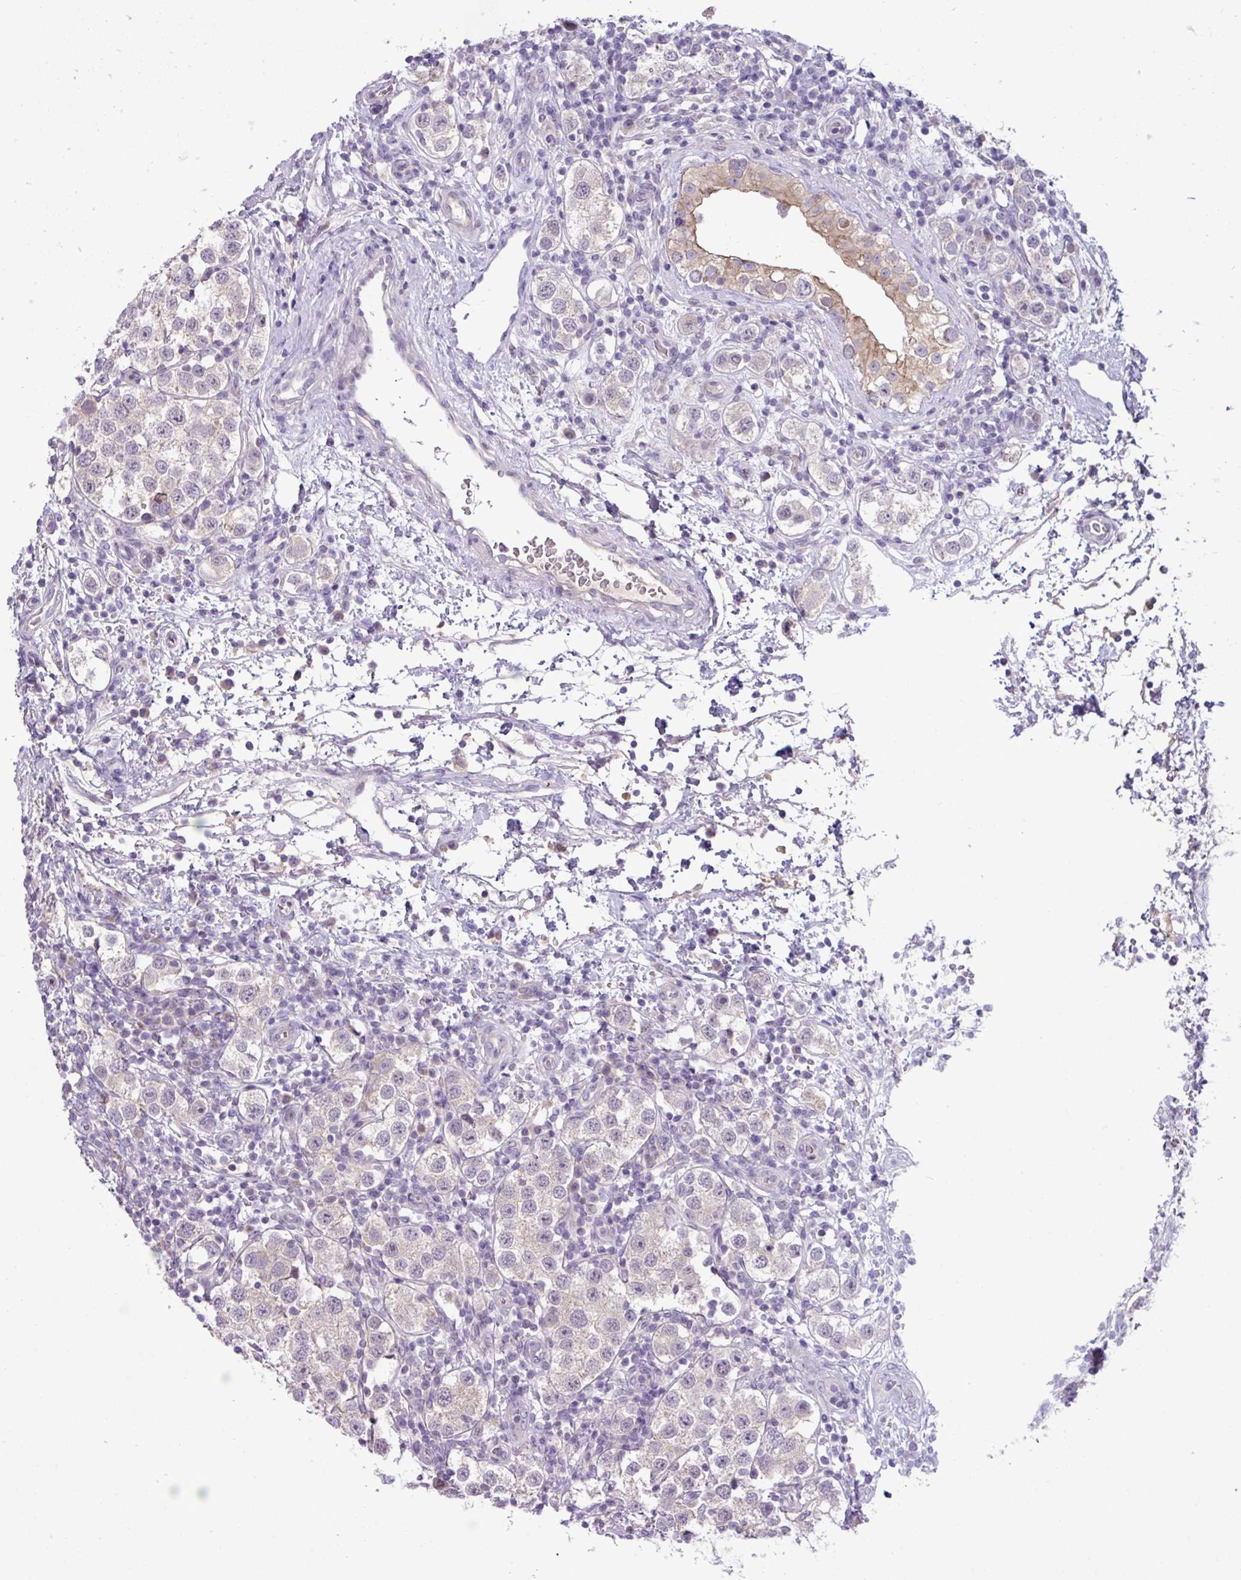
{"staining": {"intensity": "negative", "quantity": "none", "location": "none"}, "tissue": "testis cancer", "cell_type": "Tumor cells", "image_type": "cancer", "snomed": [{"axis": "morphology", "description": "Seminoma, NOS"}, {"axis": "topography", "description": "Testis"}], "caption": "DAB (3,3'-diaminobenzidine) immunohistochemical staining of testis cancer (seminoma) reveals no significant staining in tumor cells.", "gene": "PNLDC1", "patient": {"sex": "male", "age": 37}}